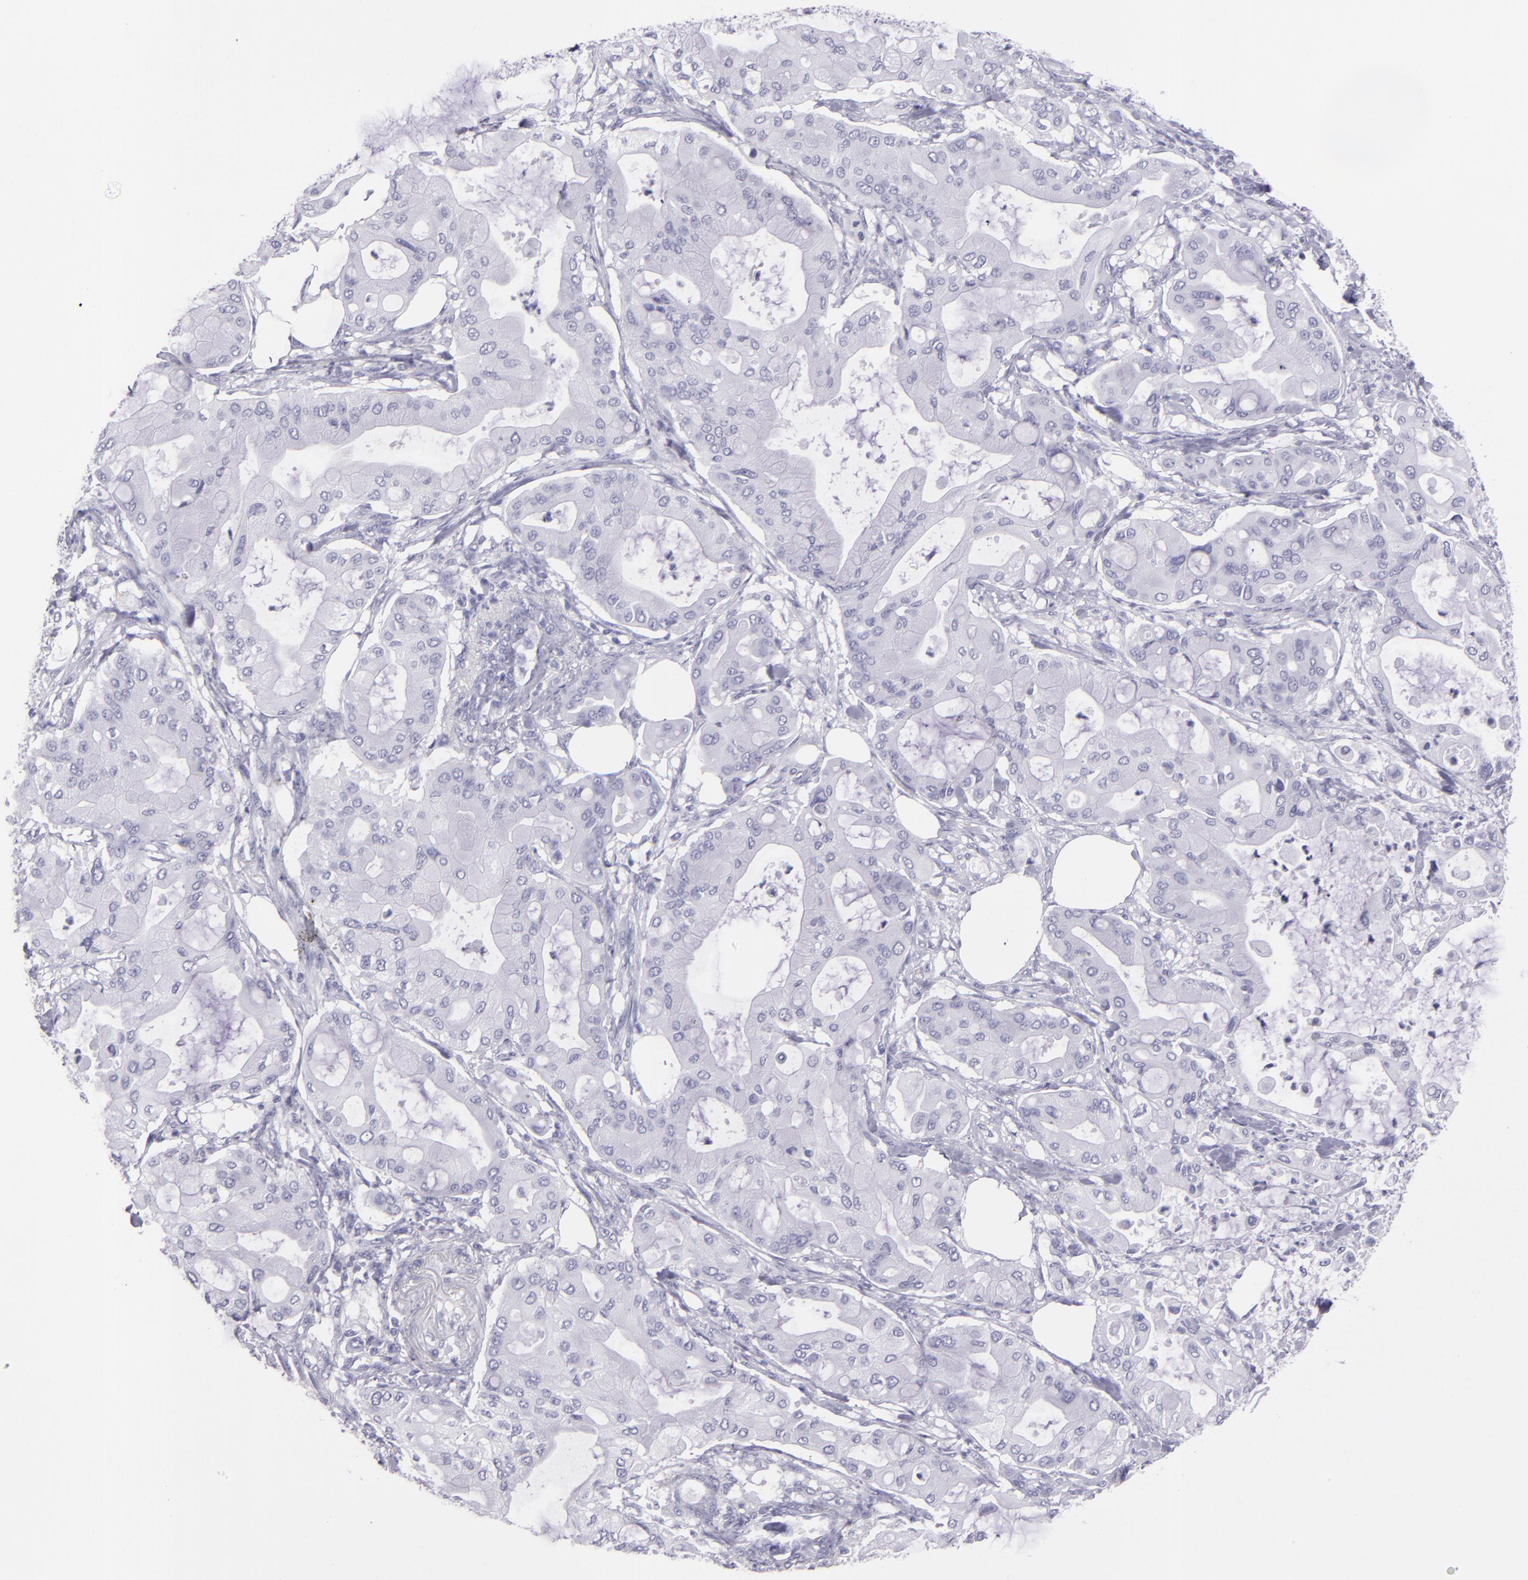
{"staining": {"intensity": "negative", "quantity": "none", "location": "none"}, "tissue": "pancreatic cancer", "cell_type": "Tumor cells", "image_type": "cancer", "snomed": [{"axis": "morphology", "description": "Adenocarcinoma, NOS"}, {"axis": "morphology", "description": "Adenocarcinoma, metastatic, NOS"}, {"axis": "topography", "description": "Lymph node"}, {"axis": "topography", "description": "Pancreas"}, {"axis": "topography", "description": "Duodenum"}], "caption": "Tumor cells show no significant protein expression in adenocarcinoma (pancreatic).", "gene": "CR2", "patient": {"sex": "female", "age": 64}}